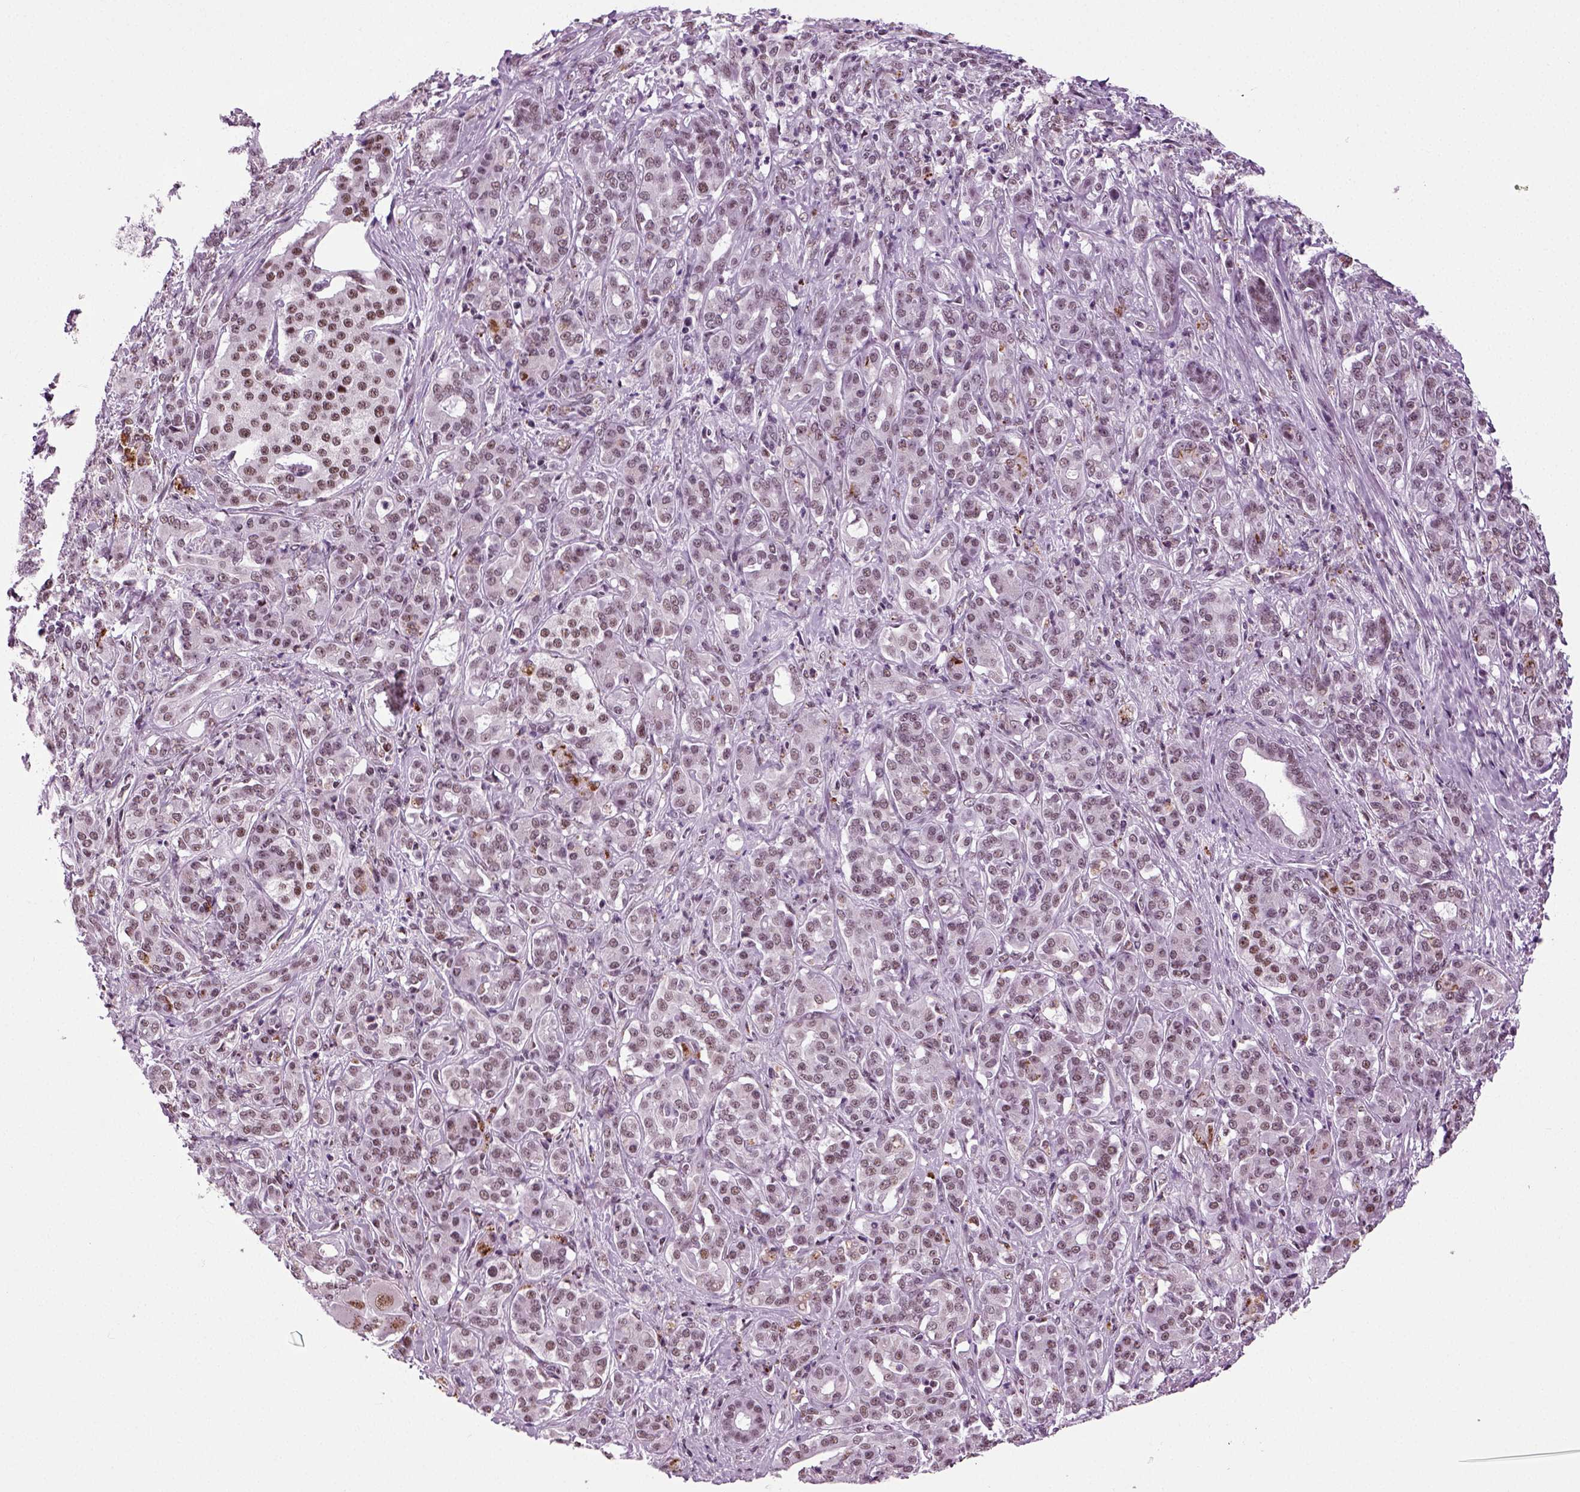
{"staining": {"intensity": "negative", "quantity": "none", "location": "none"}, "tissue": "pancreatic cancer", "cell_type": "Tumor cells", "image_type": "cancer", "snomed": [{"axis": "morphology", "description": "Normal tissue, NOS"}, {"axis": "morphology", "description": "Inflammation, NOS"}, {"axis": "morphology", "description": "Adenocarcinoma, NOS"}, {"axis": "topography", "description": "Pancreas"}], "caption": "Immunohistochemical staining of pancreatic cancer (adenocarcinoma) reveals no significant staining in tumor cells.", "gene": "RCOR3", "patient": {"sex": "male", "age": 57}}